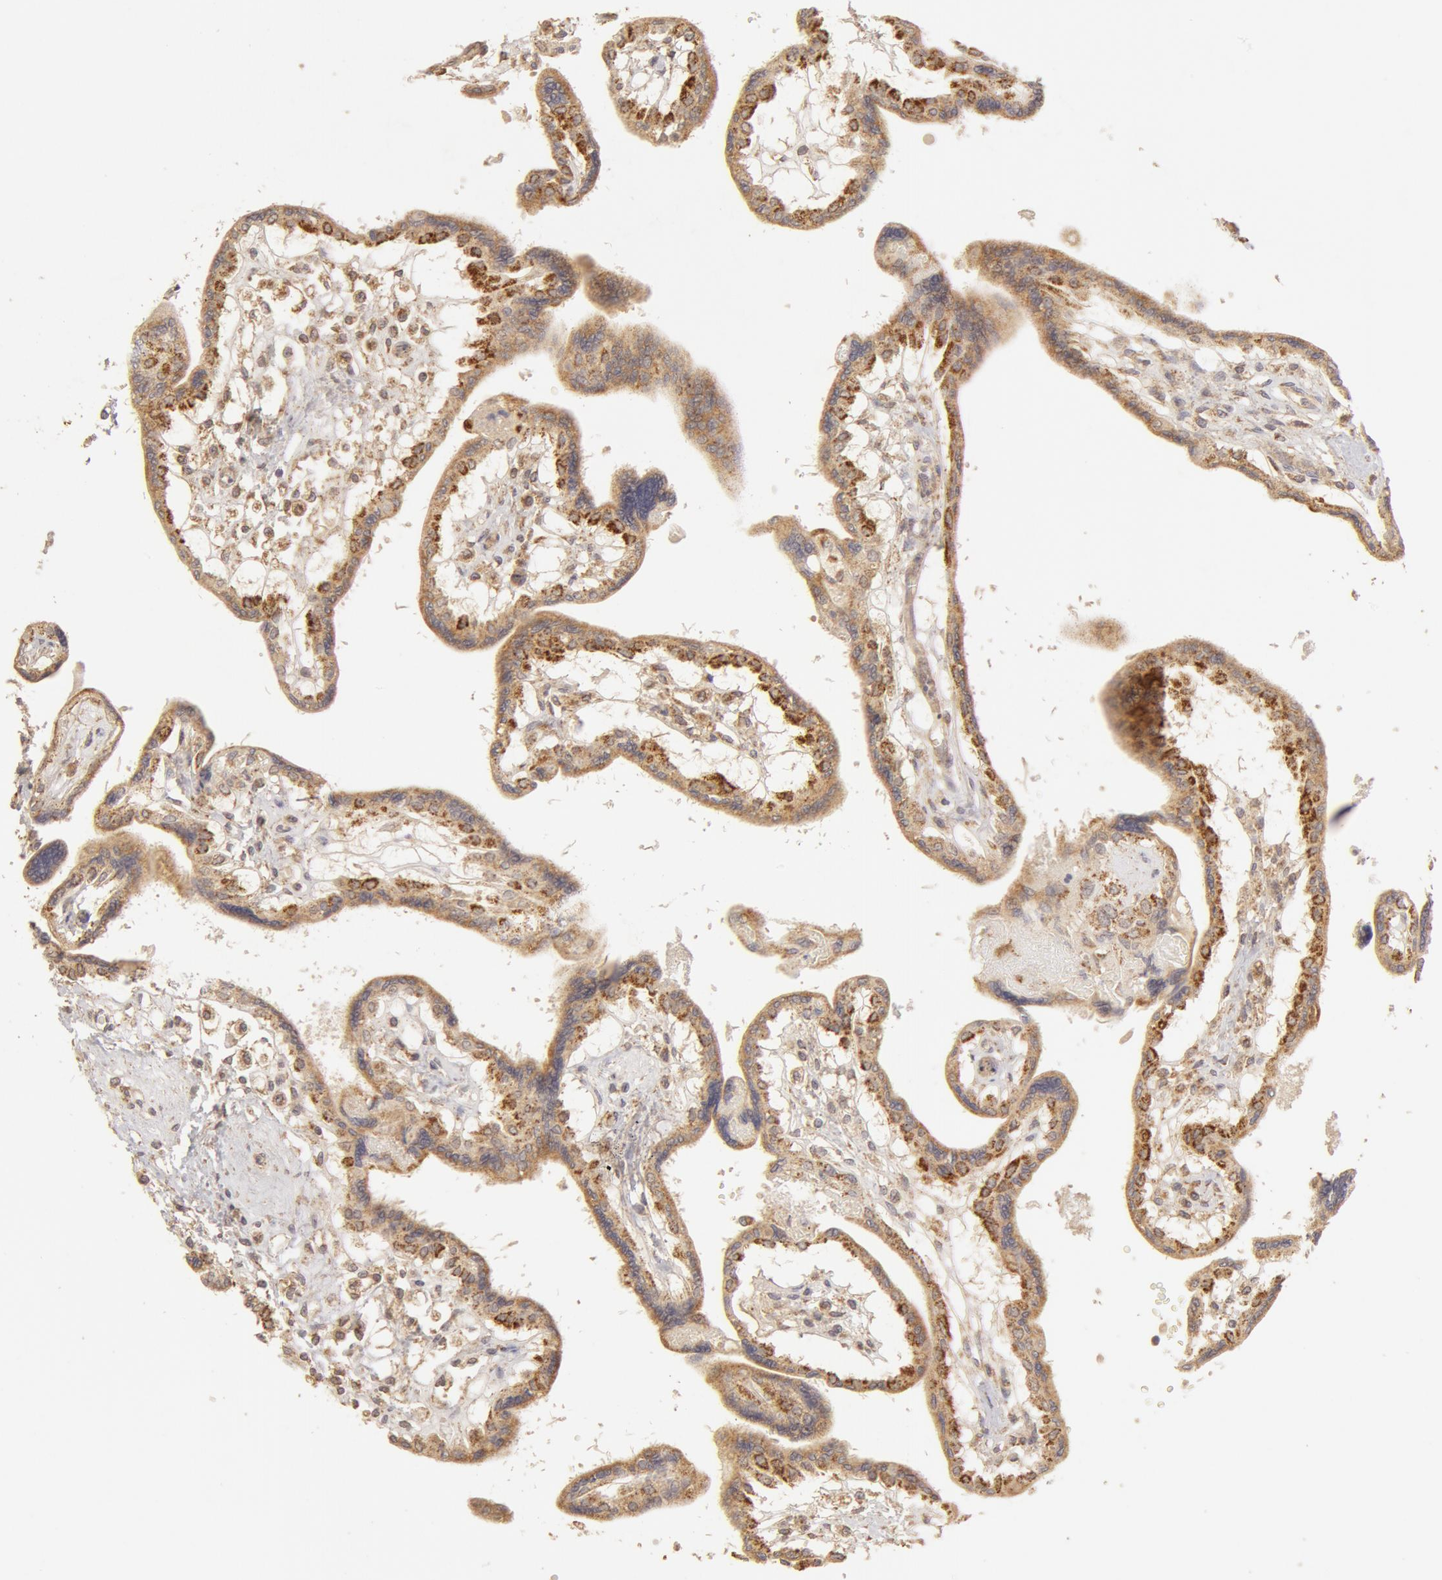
{"staining": {"intensity": "moderate", "quantity": "25%-75%", "location": "cytoplasmic/membranous"}, "tissue": "placenta", "cell_type": "Decidual cells", "image_type": "normal", "snomed": [{"axis": "morphology", "description": "Normal tissue, NOS"}, {"axis": "topography", "description": "Placenta"}], "caption": "Protein analysis of unremarkable placenta displays moderate cytoplasmic/membranous positivity in about 25%-75% of decidual cells.", "gene": "ADPRH", "patient": {"sex": "female", "age": 31}}